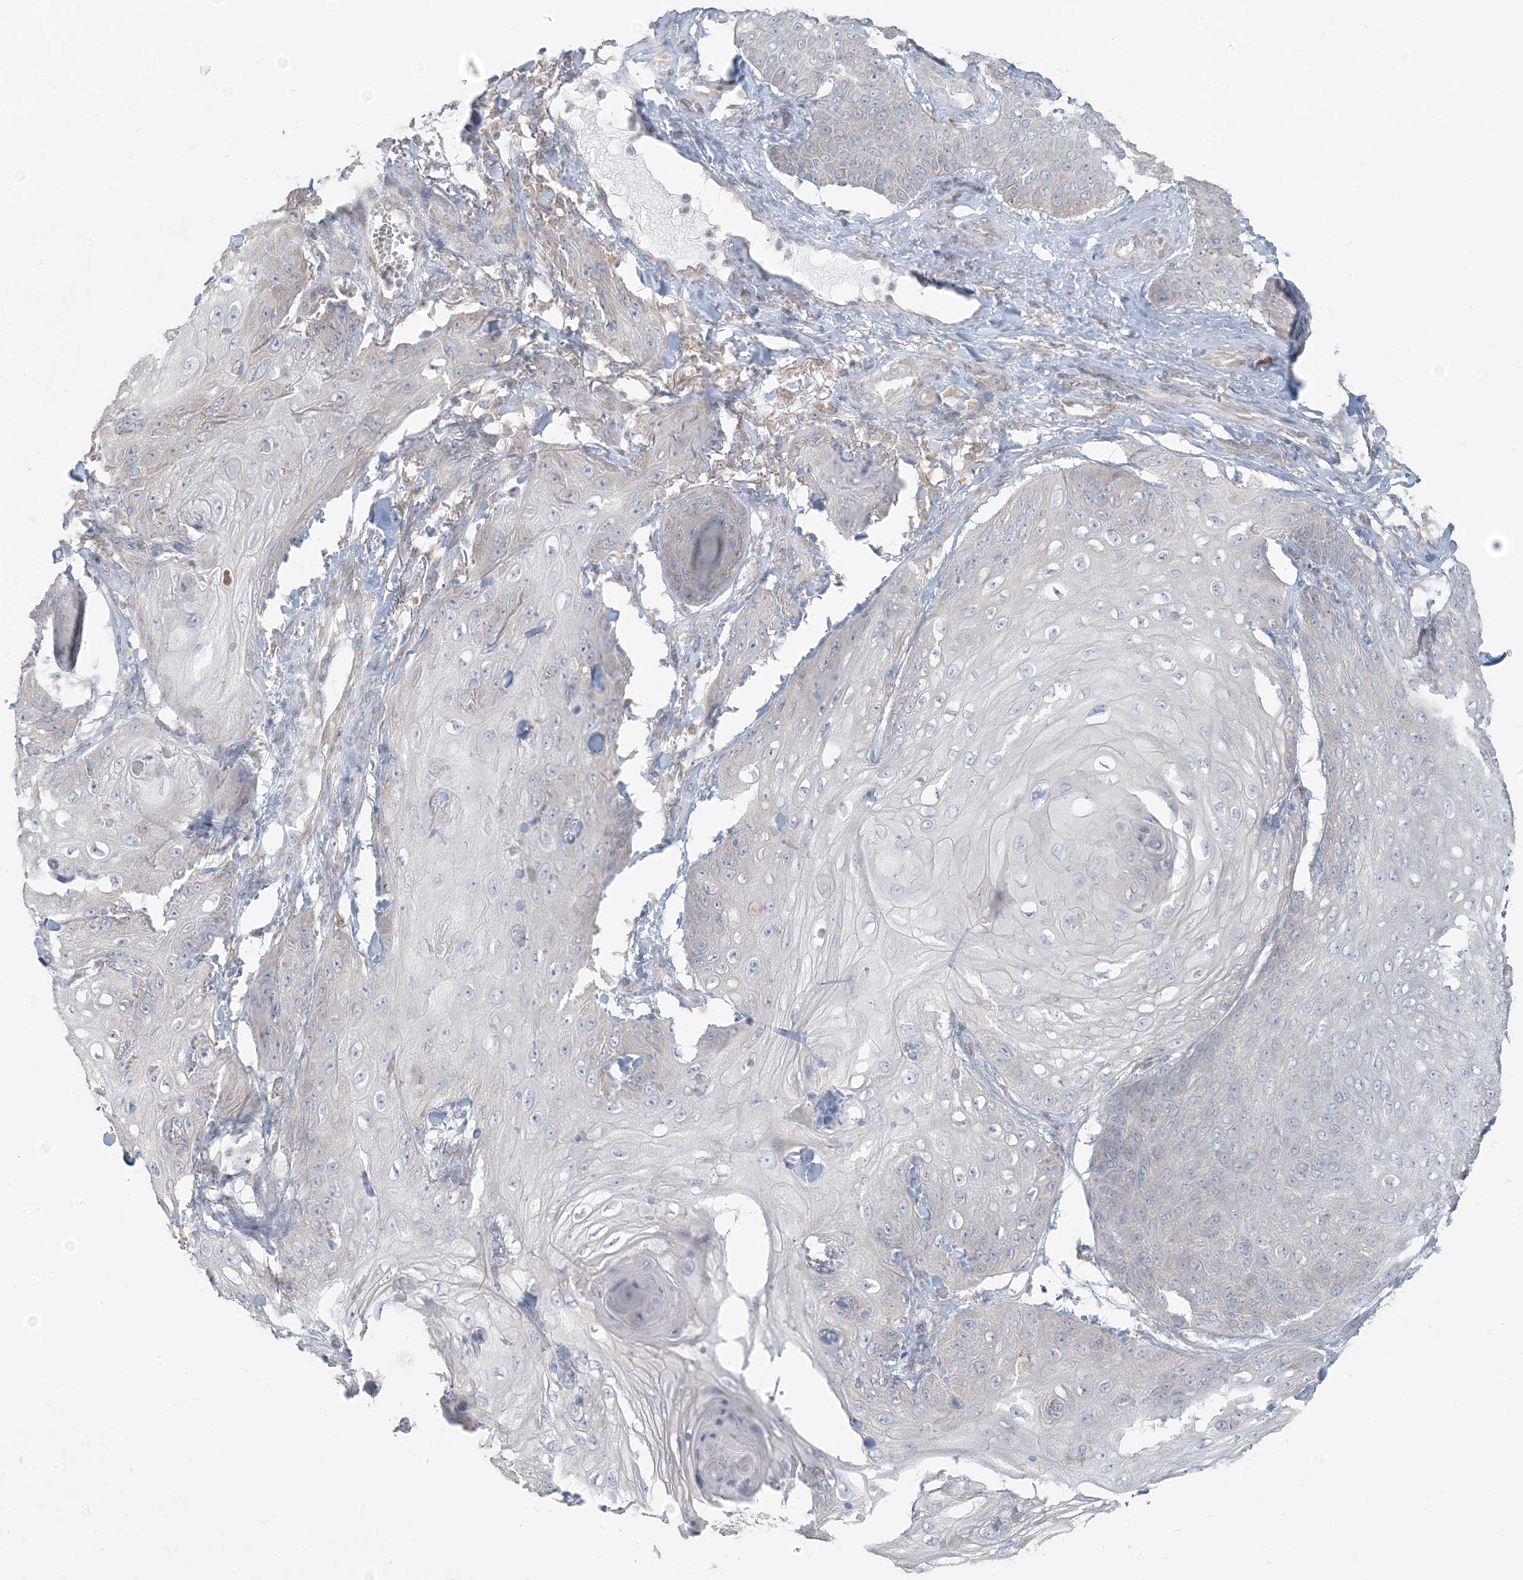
{"staining": {"intensity": "negative", "quantity": "none", "location": "none"}, "tissue": "skin cancer", "cell_type": "Tumor cells", "image_type": "cancer", "snomed": [{"axis": "morphology", "description": "Squamous cell carcinoma, NOS"}, {"axis": "topography", "description": "Skin"}], "caption": "An immunohistochemistry (IHC) micrograph of skin cancer (squamous cell carcinoma) is shown. There is no staining in tumor cells of skin cancer (squamous cell carcinoma).", "gene": "EEFSEC", "patient": {"sex": "male", "age": 74}}